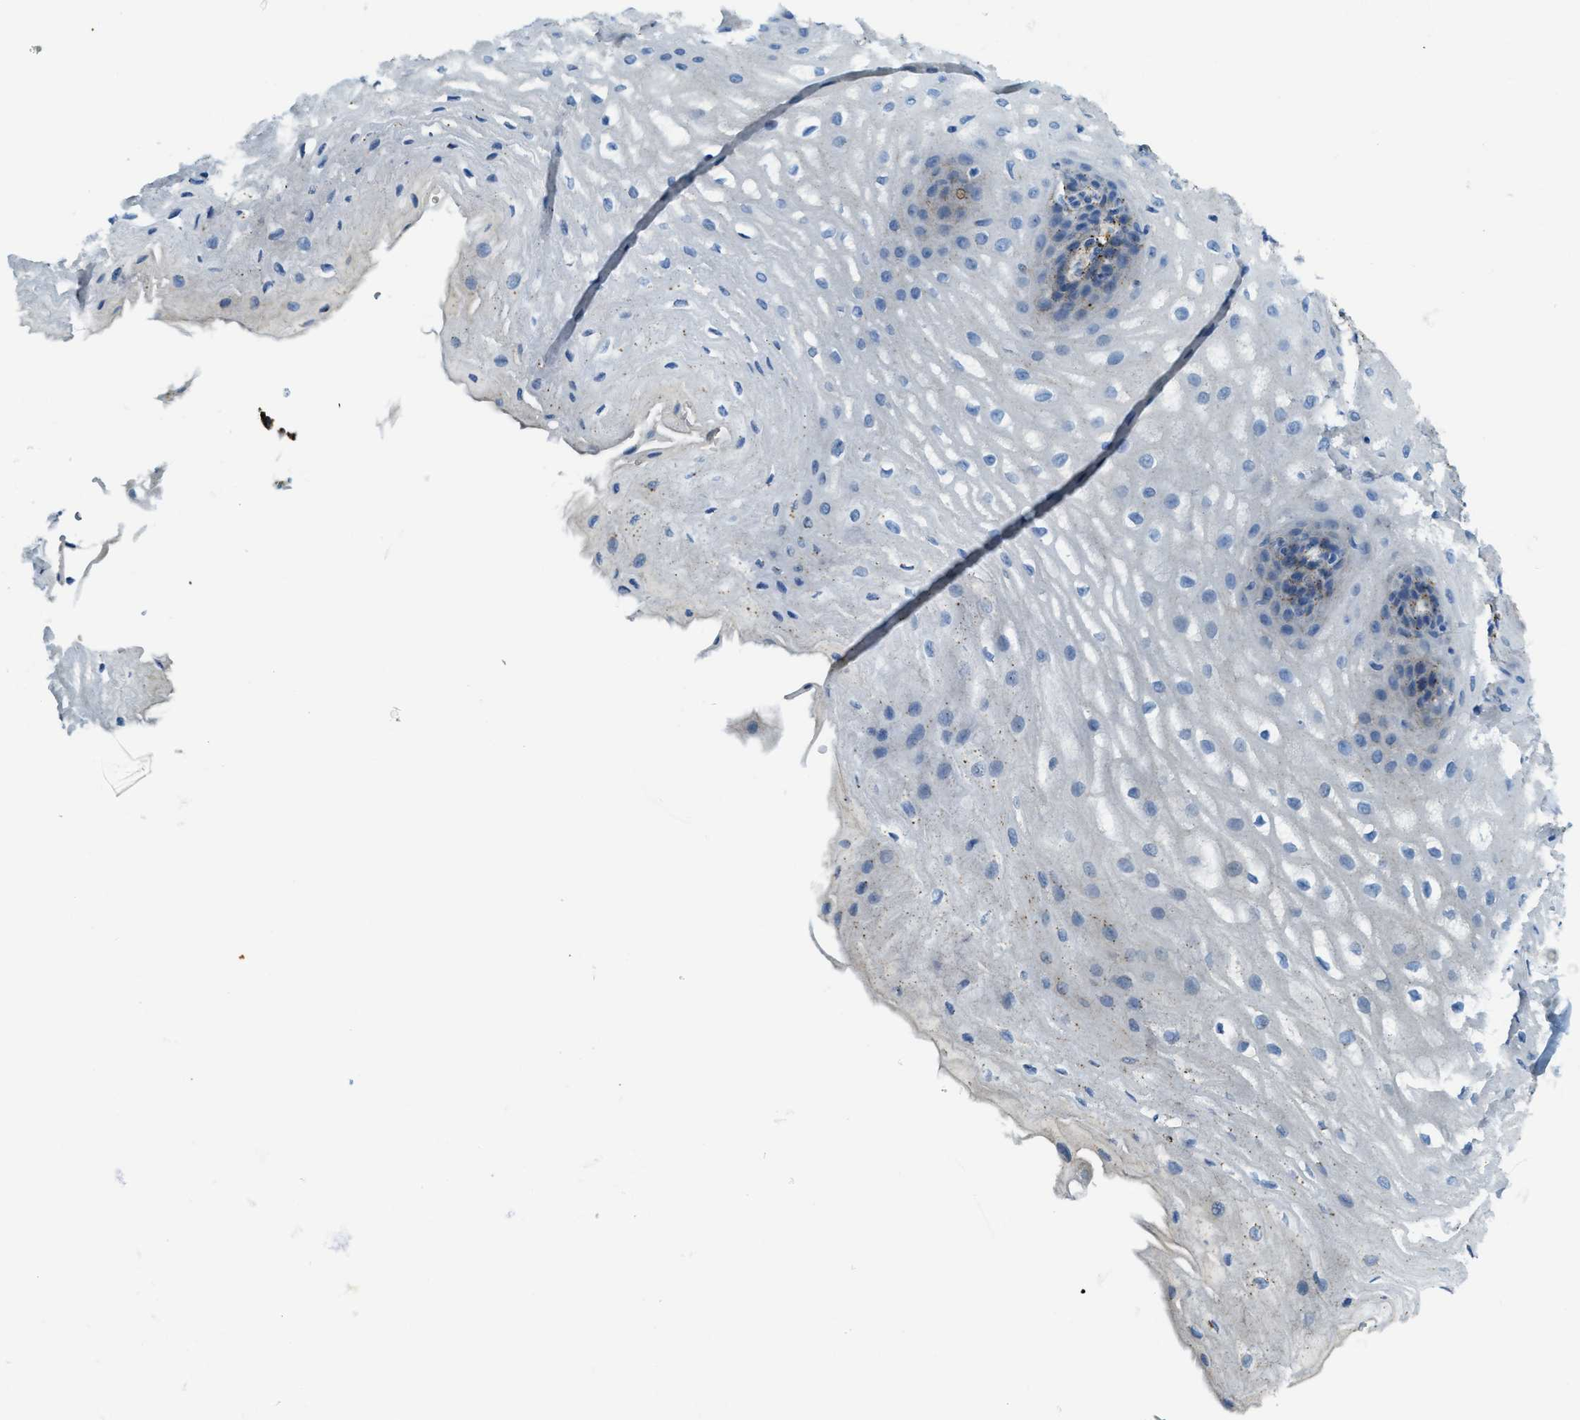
{"staining": {"intensity": "moderate", "quantity": "<25%", "location": "cytoplasmic/membranous"}, "tissue": "esophagus", "cell_type": "Squamous epithelial cells", "image_type": "normal", "snomed": [{"axis": "morphology", "description": "Normal tissue, NOS"}, {"axis": "topography", "description": "Esophagus"}], "caption": "This photomicrograph displays benign esophagus stained with IHC to label a protein in brown. The cytoplasmic/membranous of squamous epithelial cells show moderate positivity for the protein. Nuclei are counter-stained blue.", "gene": "SCARB2", "patient": {"sex": "male", "age": 54}}